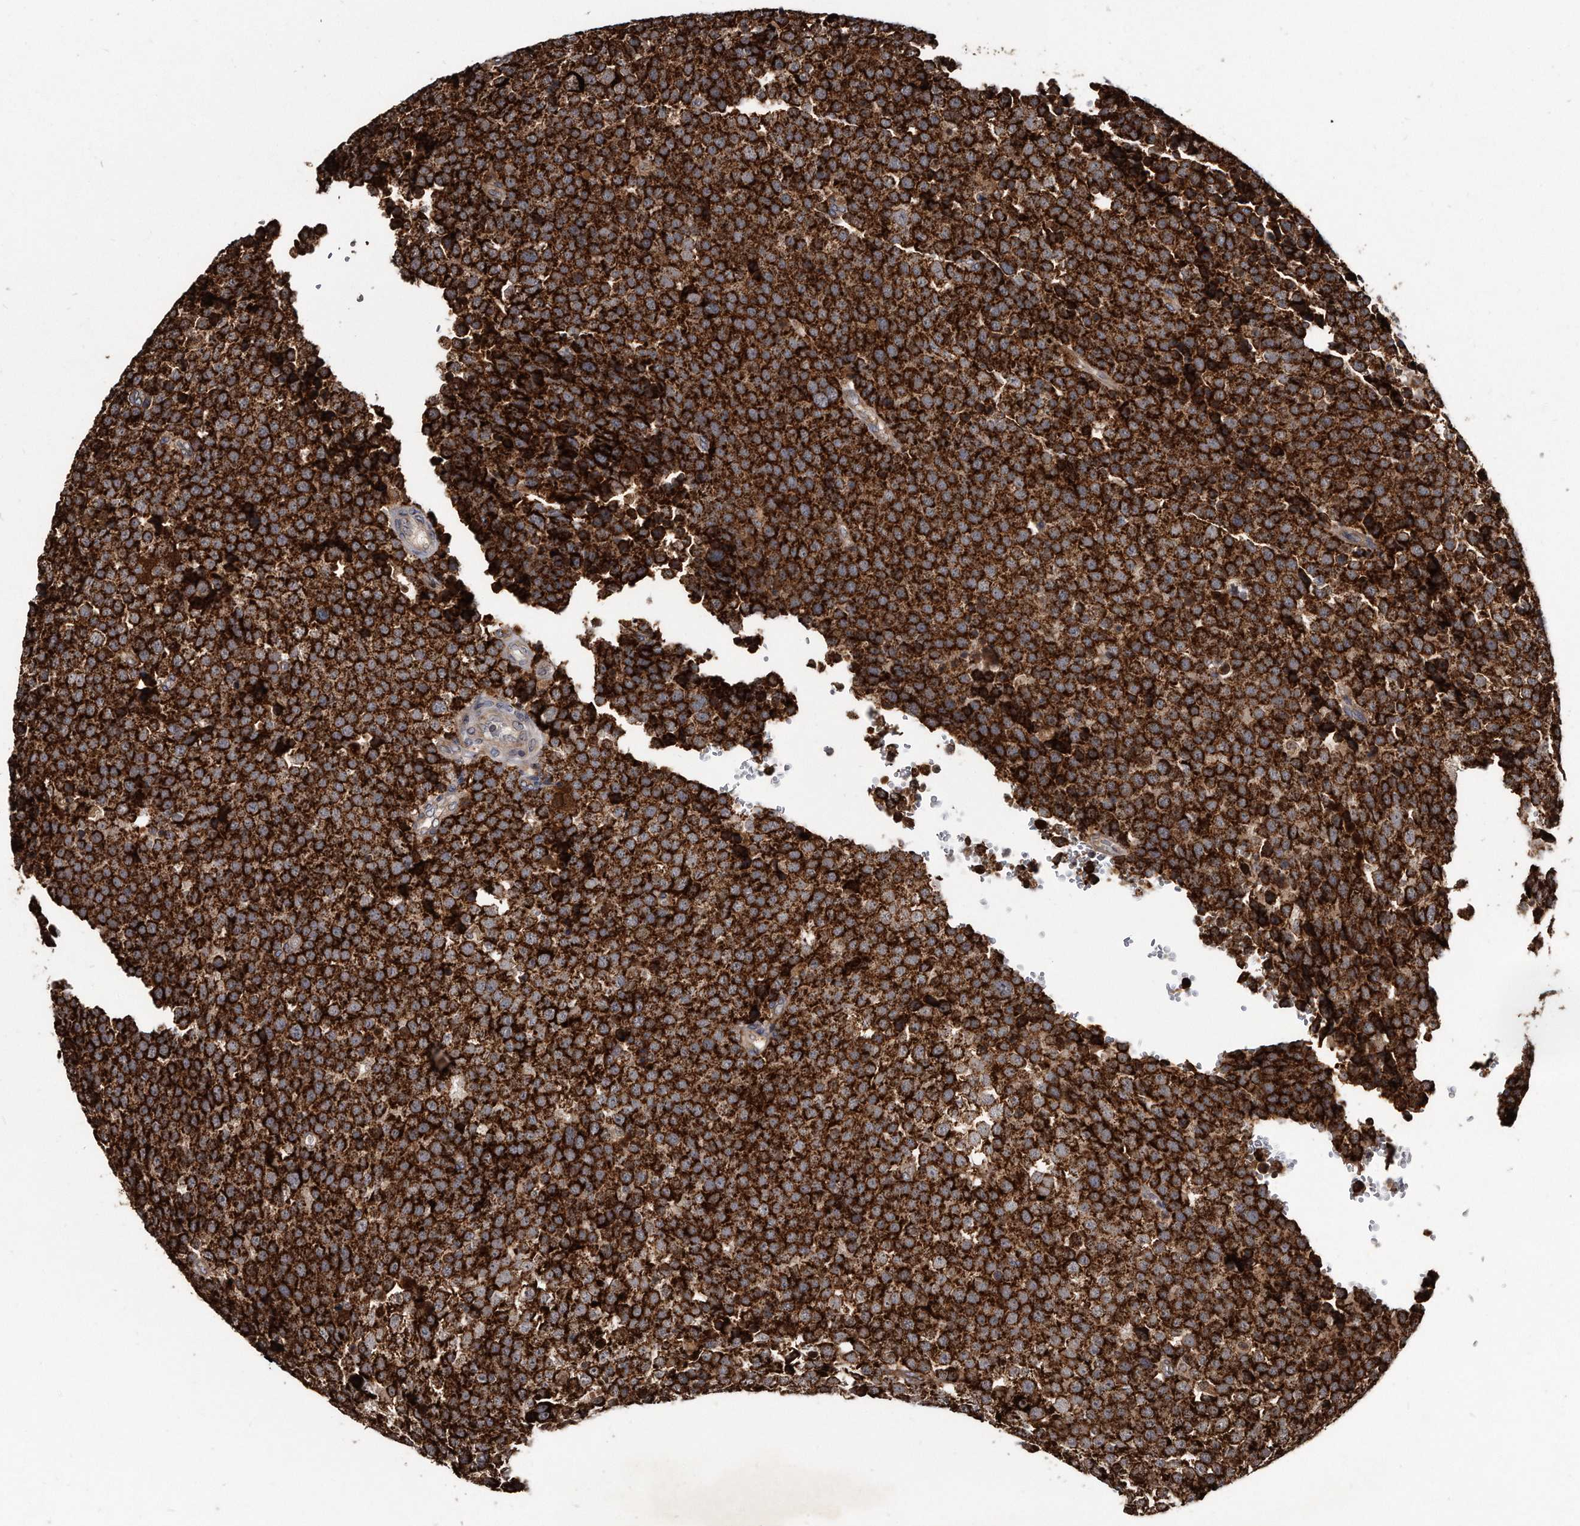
{"staining": {"intensity": "strong", "quantity": ">75%", "location": "cytoplasmic/membranous"}, "tissue": "testis cancer", "cell_type": "Tumor cells", "image_type": "cancer", "snomed": [{"axis": "morphology", "description": "Seminoma, NOS"}, {"axis": "topography", "description": "Testis"}], "caption": "Testis seminoma stained with a protein marker shows strong staining in tumor cells.", "gene": "FAM136A", "patient": {"sex": "male", "age": 71}}